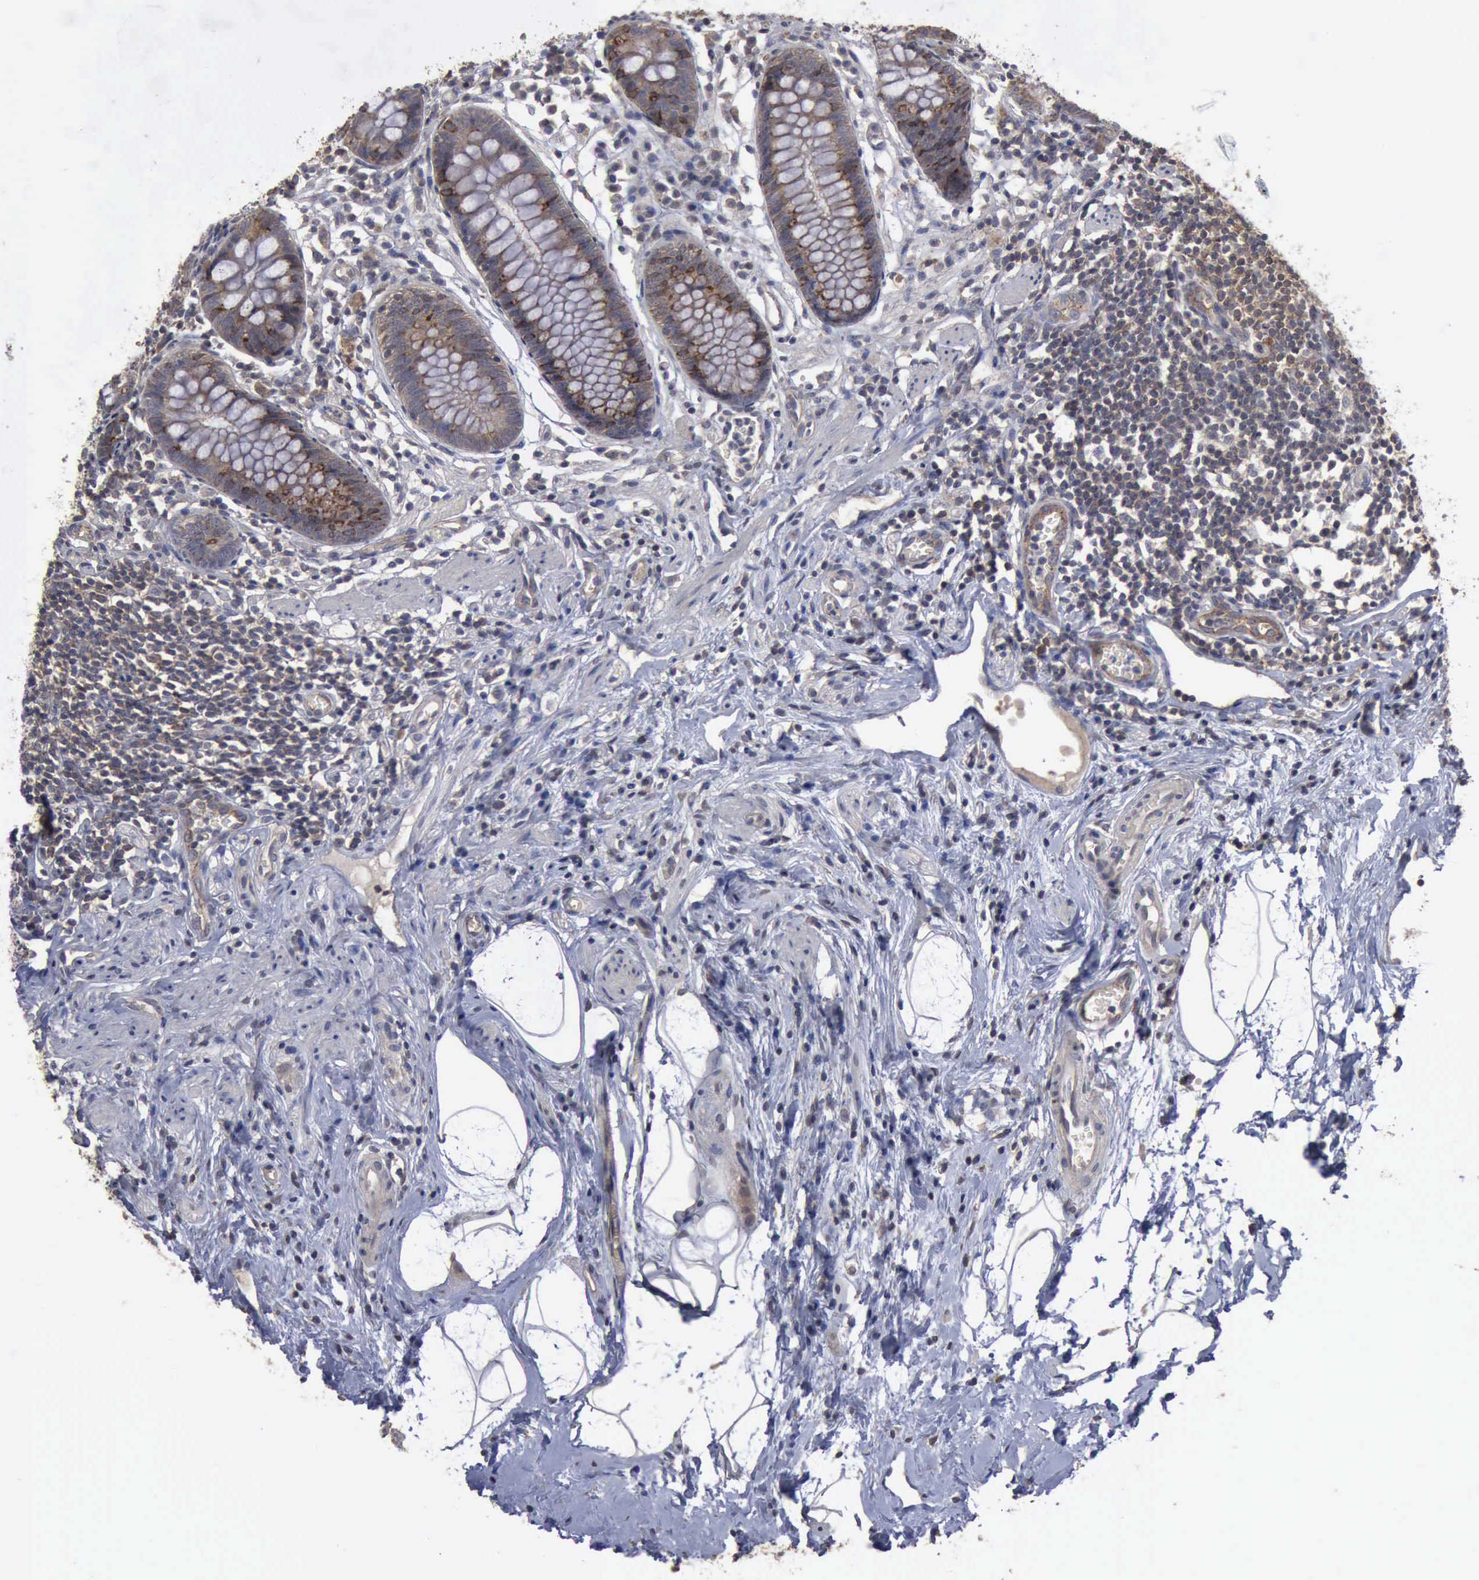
{"staining": {"intensity": "moderate", "quantity": "25%-75%", "location": "cytoplasmic/membranous"}, "tissue": "appendix", "cell_type": "Glandular cells", "image_type": "normal", "snomed": [{"axis": "morphology", "description": "Normal tissue, NOS"}, {"axis": "topography", "description": "Appendix"}], "caption": "The histopathology image exhibits immunohistochemical staining of normal appendix. There is moderate cytoplasmic/membranous positivity is identified in about 25%-75% of glandular cells.", "gene": "CRKL", "patient": {"sex": "male", "age": 38}}